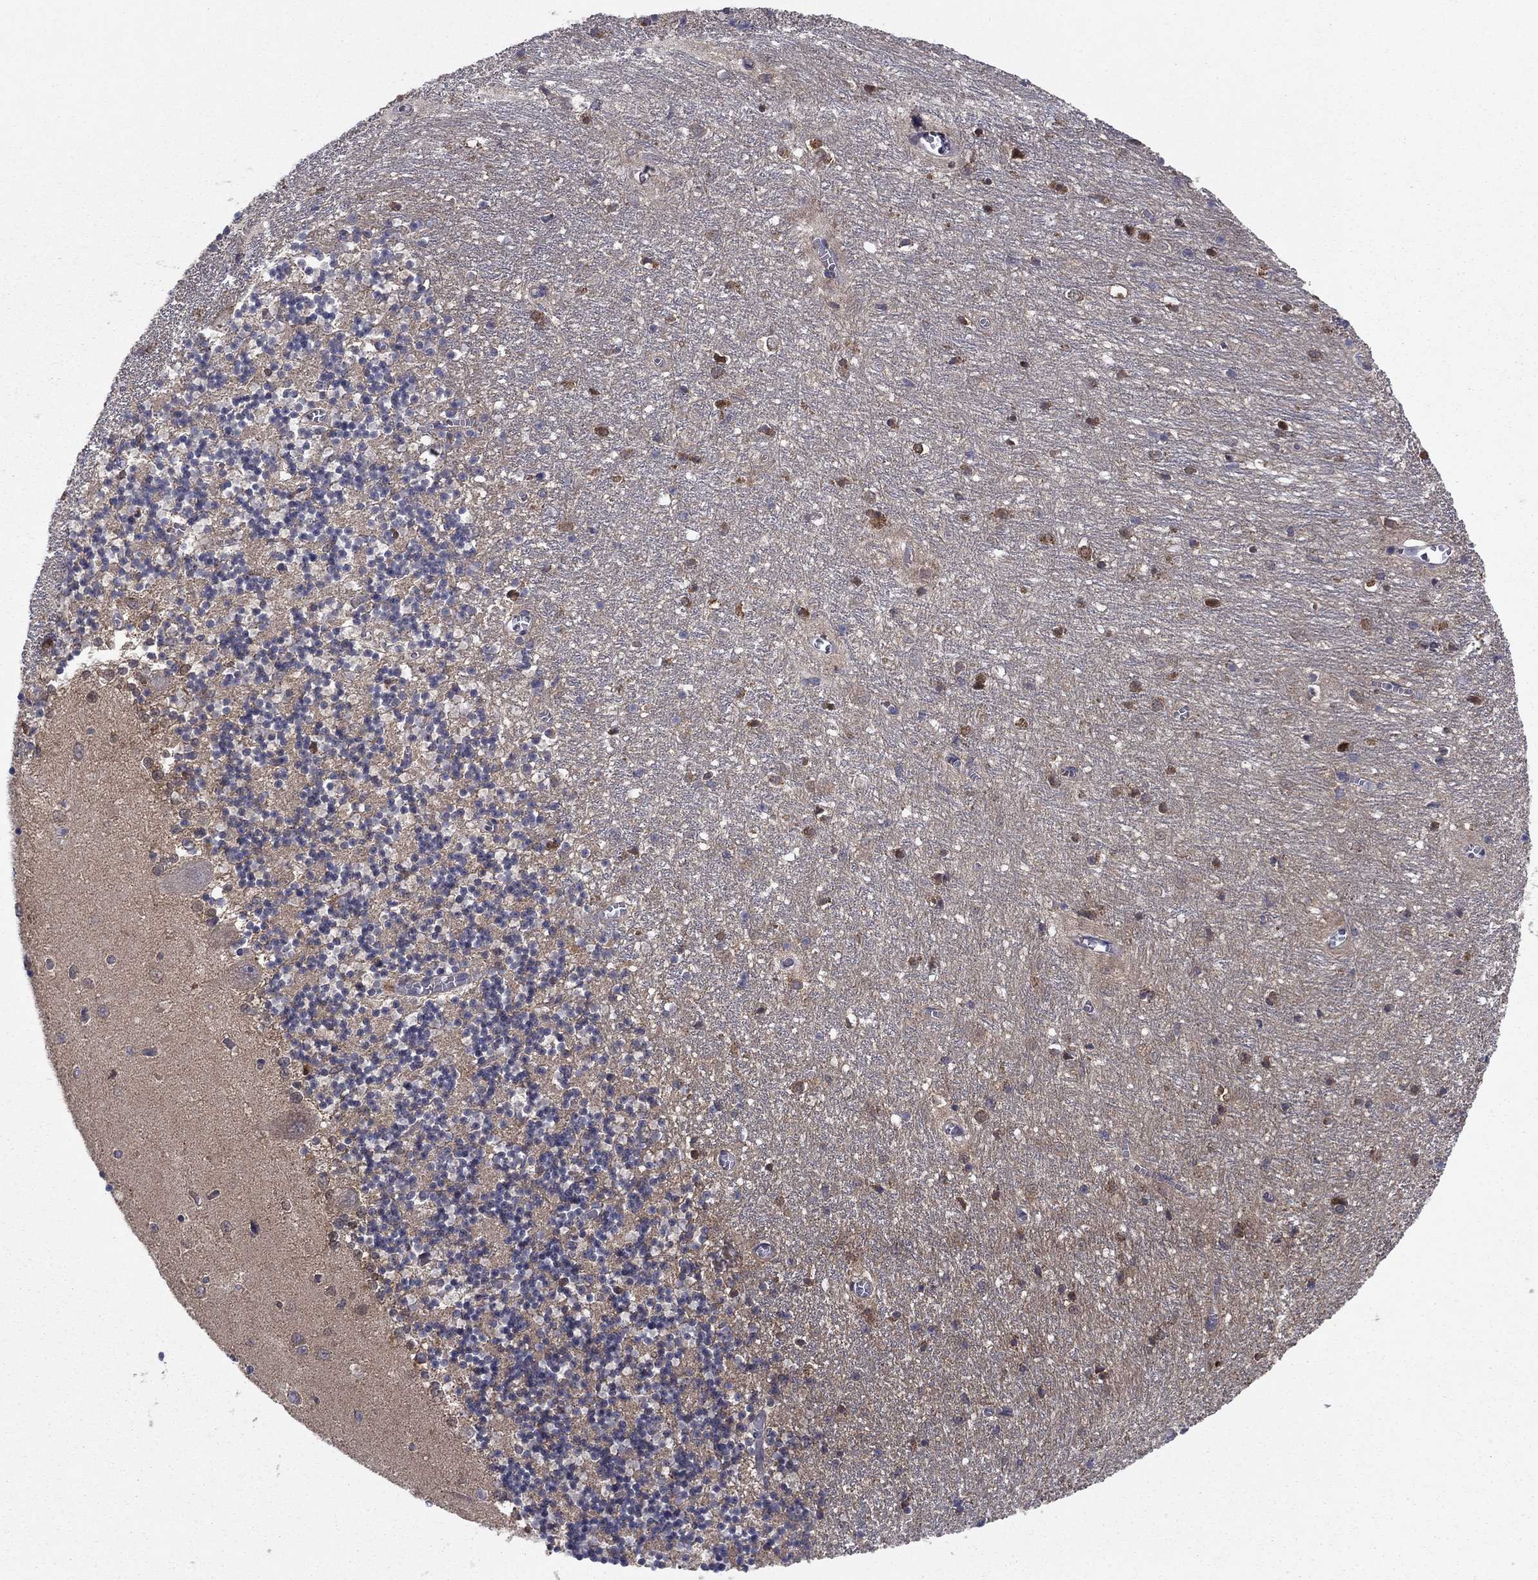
{"staining": {"intensity": "negative", "quantity": "none", "location": "none"}, "tissue": "cerebellum", "cell_type": "Cells in granular layer", "image_type": "normal", "snomed": [{"axis": "morphology", "description": "Normal tissue, NOS"}, {"axis": "topography", "description": "Cerebellum"}], "caption": "Cells in granular layer show no significant protein positivity in normal cerebellum.", "gene": "GRHPR", "patient": {"sex": "female", "age": 64}}